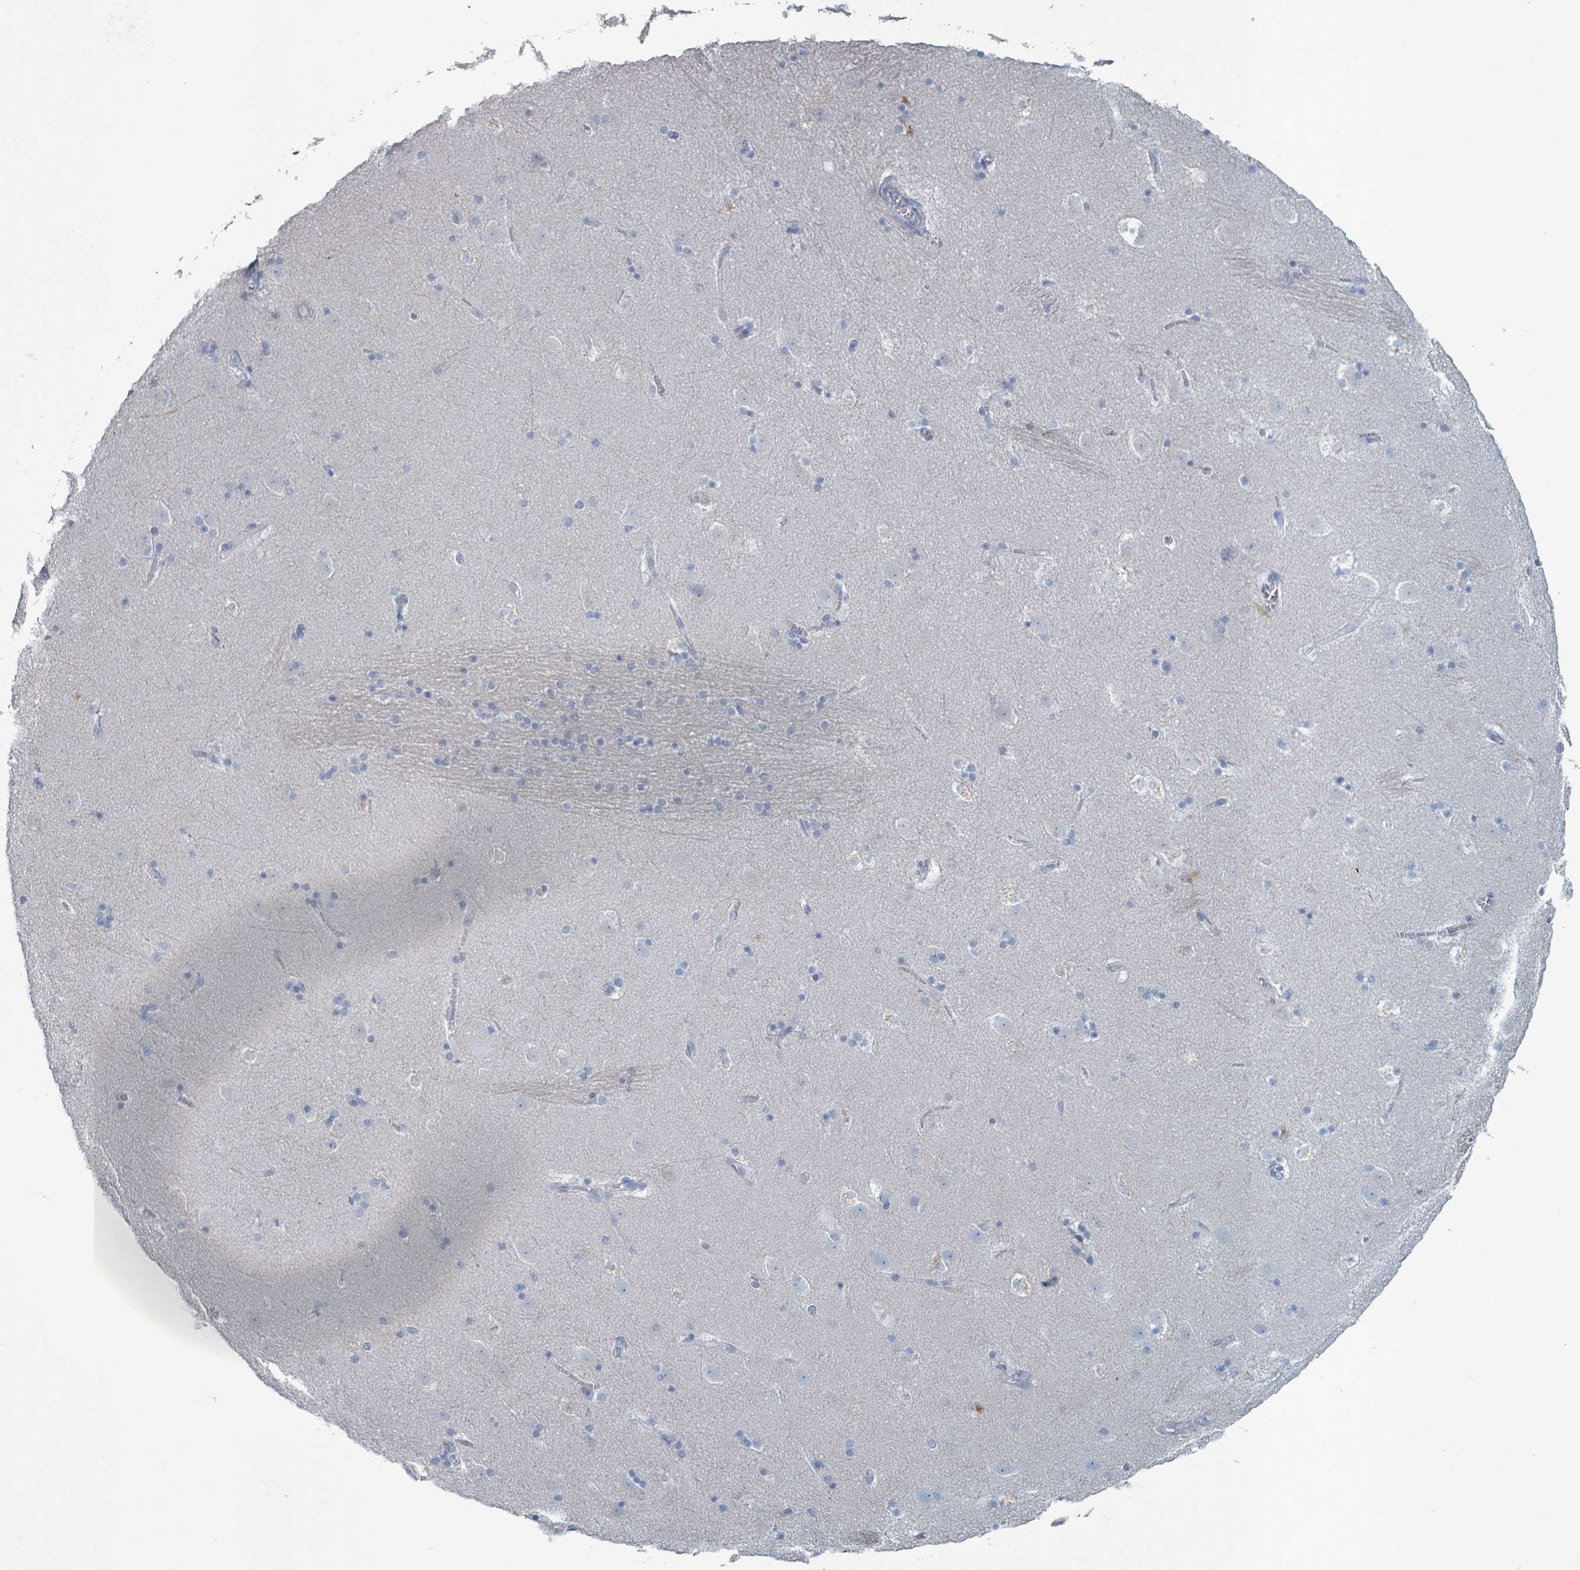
{"staining": {"intensity": "negative", "quantity": "none", "location": "none"}, "tissue": "caudate", "cell_type": "Glial cells", "image_type": "normal", "snomed": [{"axis": "morphology", "description": "Normal tissue, NOS"}, {"axis": "topography", "description": "Lateral ventricle wall"}], "caption": "A photomicrograph of caudate stained for a protein displays no brown staining in glial cells. (DAB immunohistochemistry (IHC) with hematoxylin counter stain).", "gene": "HEATR5A", "patient": {"sex": "male", "age": 45}}